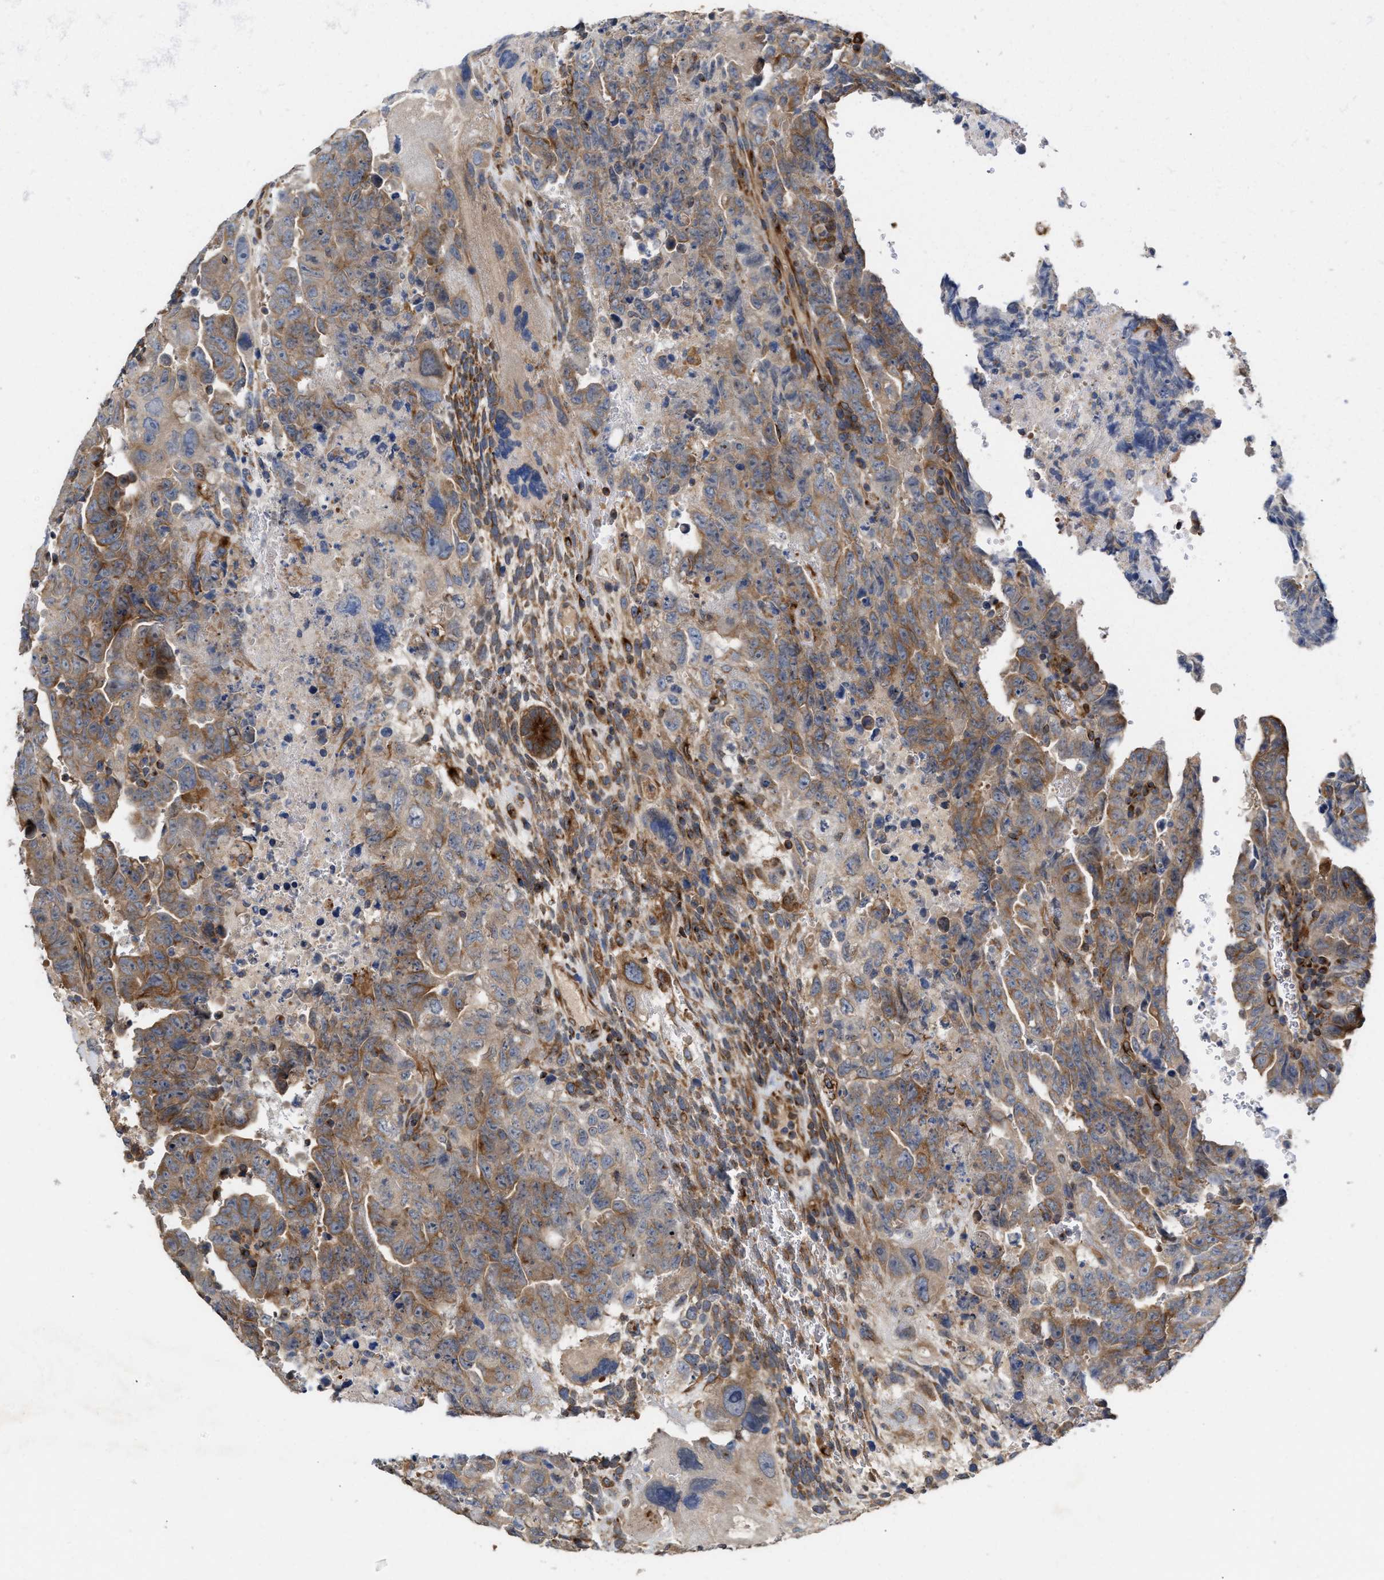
{"staining": {"intensity": "moderate", "quantity": ">75%", "location": "cytoplasmic/membranous"}, "tissue": "testis cancer", "cell_type": "Tumor cells", "image_type": "cancer", "snomed": [{"axis": "morphology", "description": "Carcinoma, Embryonal, NOS"}, {"axis": "topography", "description": "Testis"}], "caption": "Embryonal carcinoma (testis) stained for a protein reveals moderate cytoplasmic/membranous positivity in tumor cells.", "gene": "BBLN", "patient": {"sex": "male", "age": 28}}